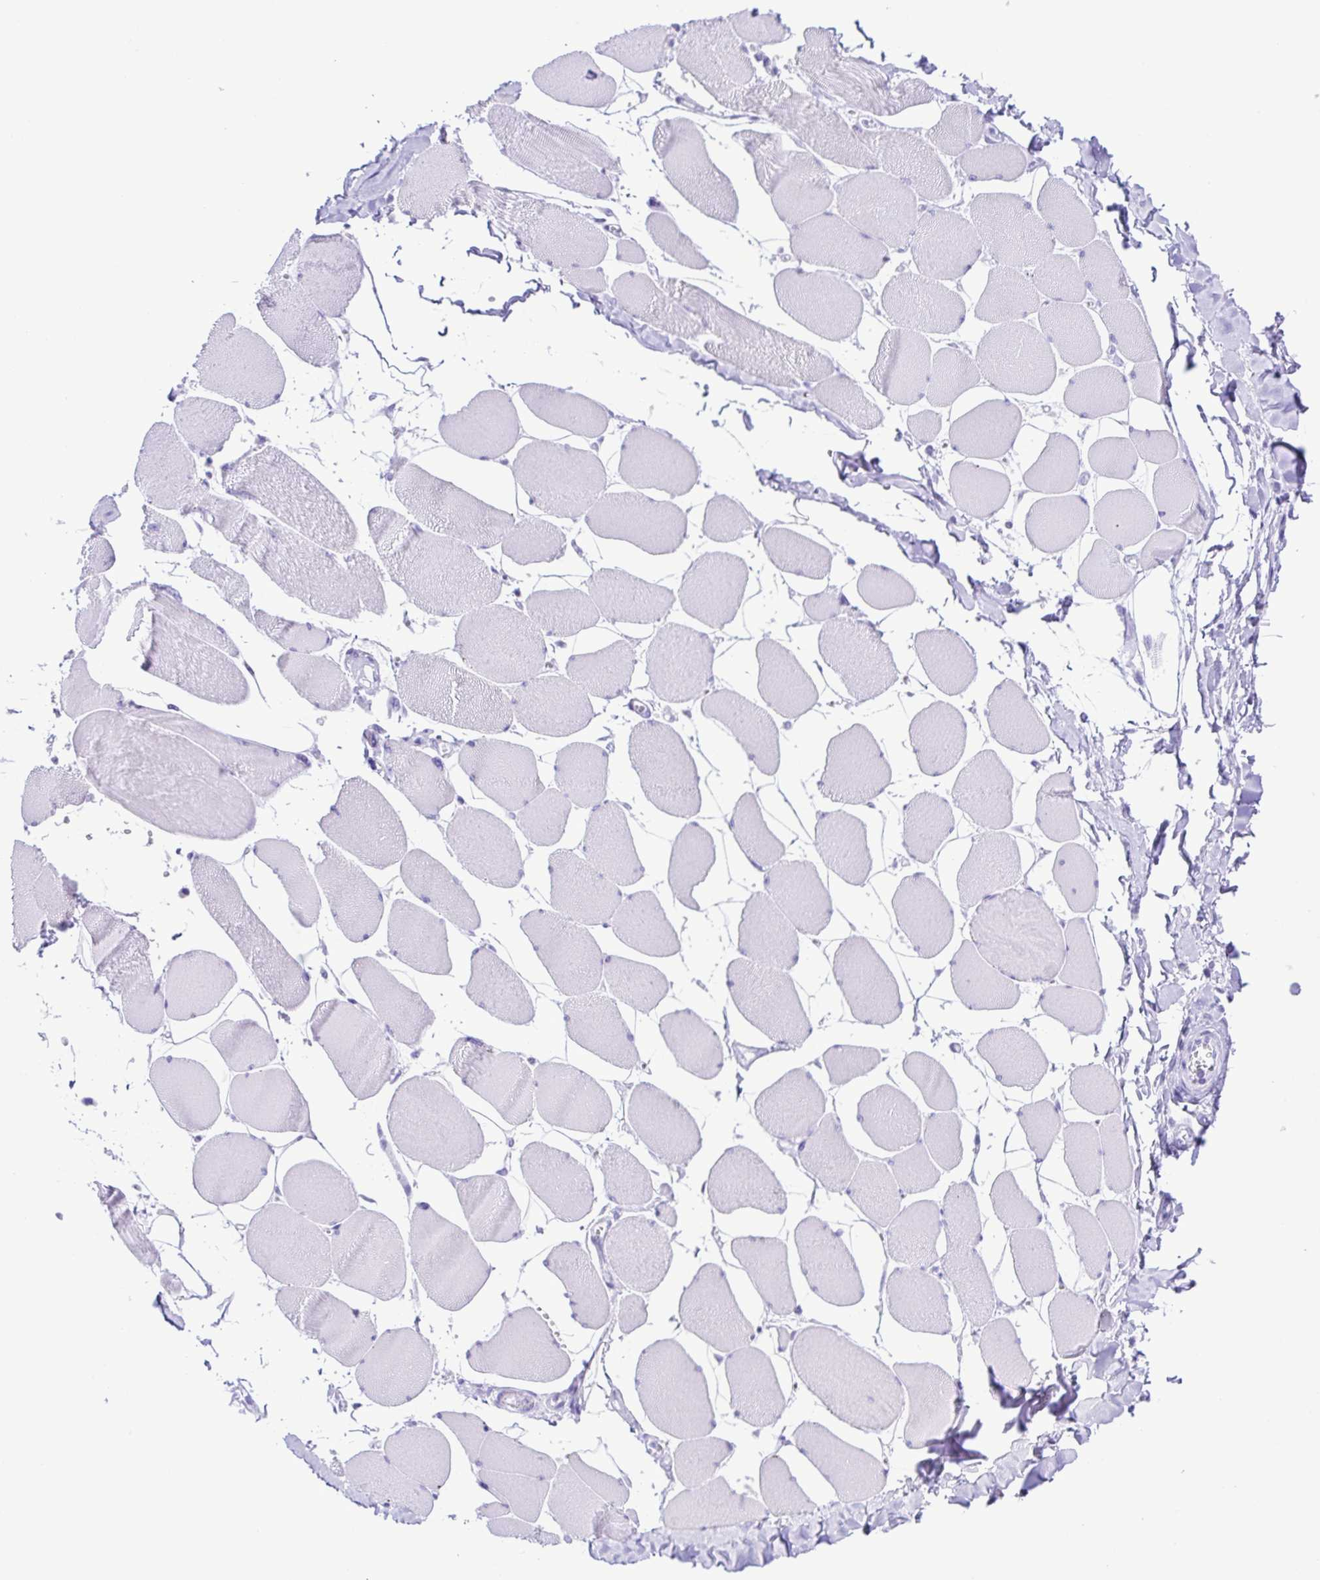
{"staining": {"intensity": "negative", "quantity": "none", "location": "none"}, "tissue": "skeletal muscle", "cell_type": "Myocytes", "image_type": "normal", "snomed": [{"axis": "morphology", "description": "Normal tissue, NOS"}, {"axis": "topography", "description": "Skeletal muscle"}], "caption": "Immunohistochemistry of normal human skeletal muscle demonstrates no expression in myocytes. Nuclei are stained in blue.", "gene": "ERP27", "patient": {"sex": "female", "age": 75}}